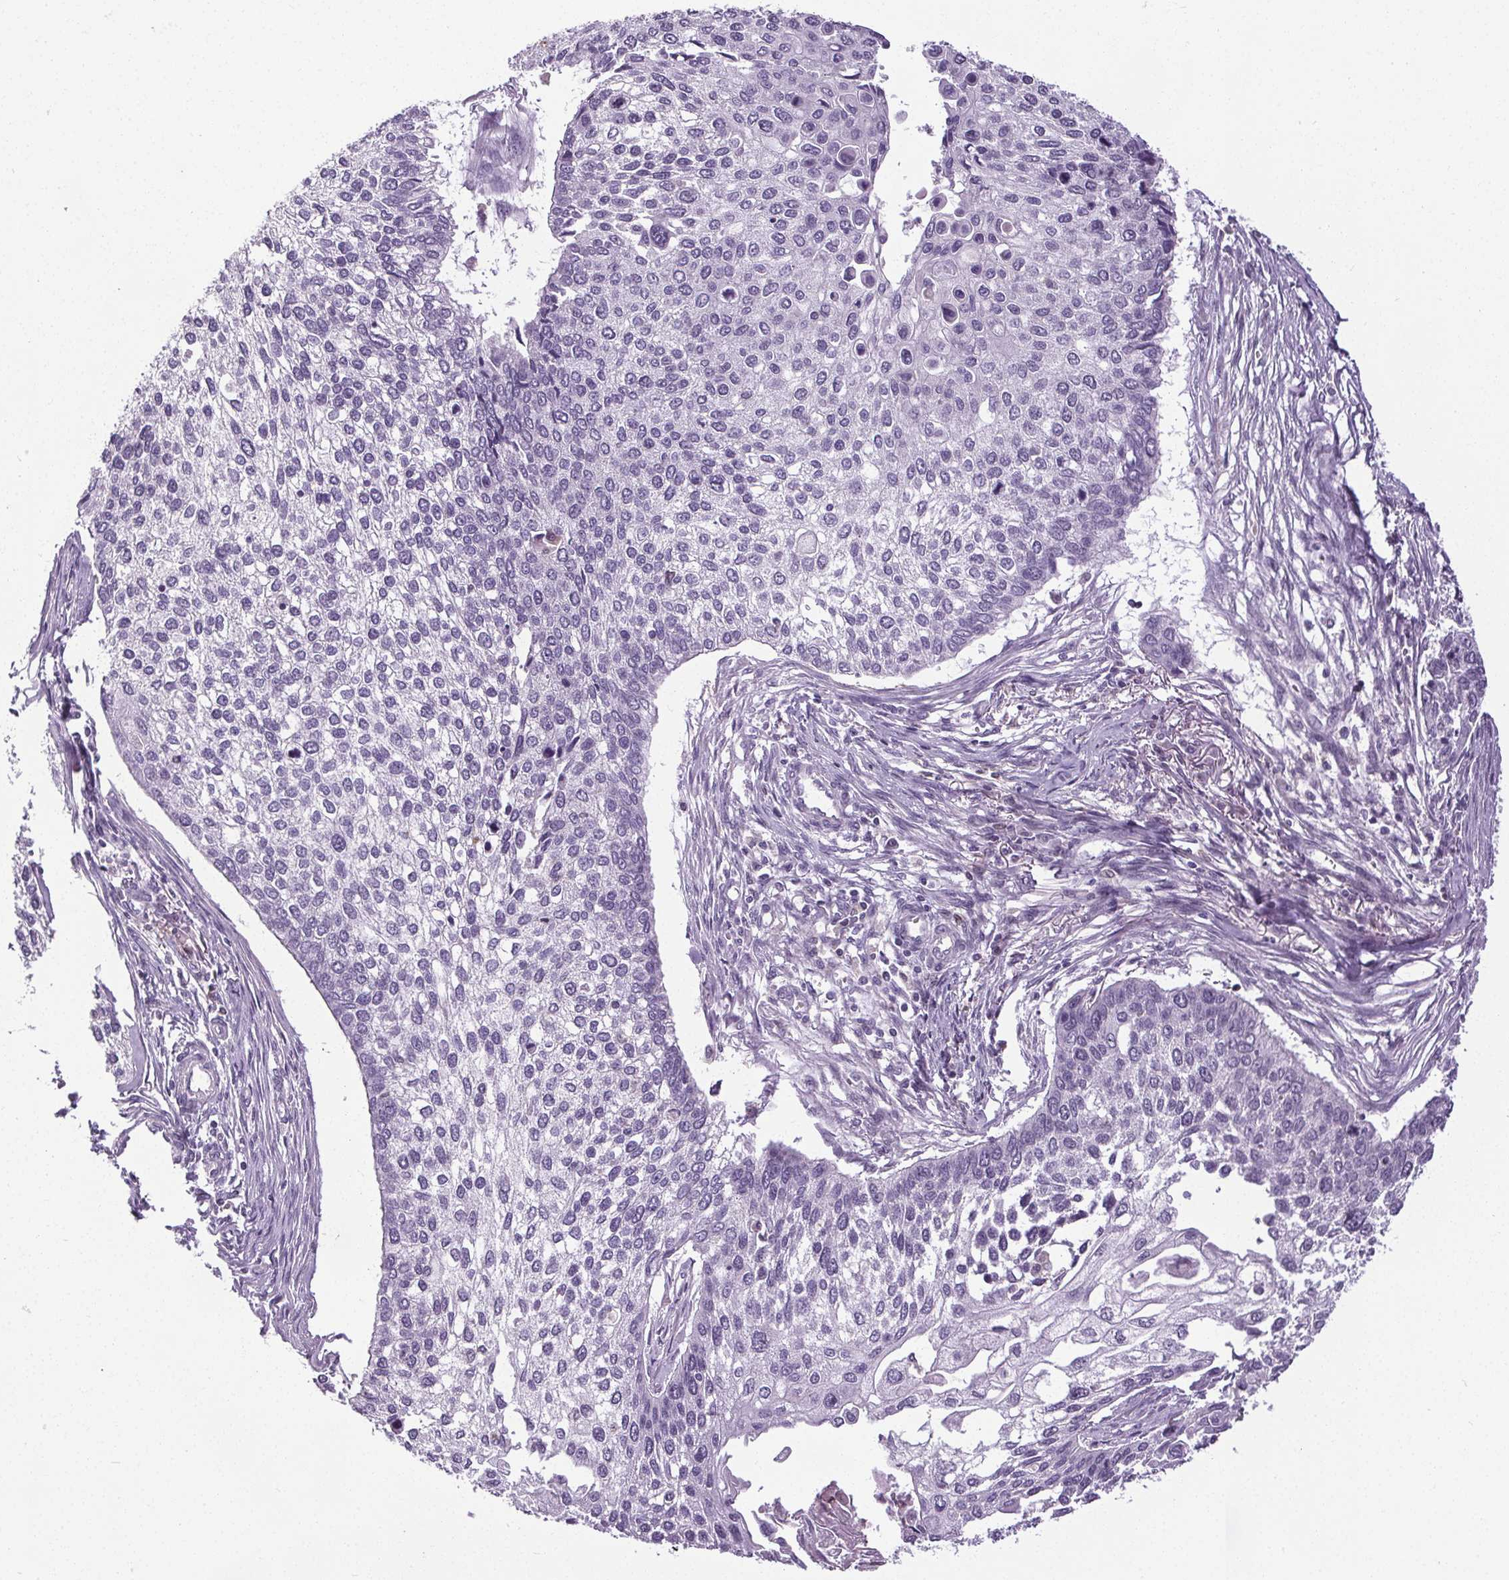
{"staining": {"intensity": "negative", "quantity": "none", "location": "none"}, "tissue": "lung cancer", "cell_type": "Tumor cells", "image_type": "cancer", "snomed": [{"axis": "morphology", "description": "Squamous cell carcinoma, NOS"}, {"axis": "morphology", "description": "Squamous cell carcinoma, metastatic, NOS"}, {"axis": "topography", "description": "Lung"}], "caption": "Tumor cells are negative for protein expression in human lung cancer.", "gene": "TMEM240", "patient": {"sex": "male", "age": 63}}